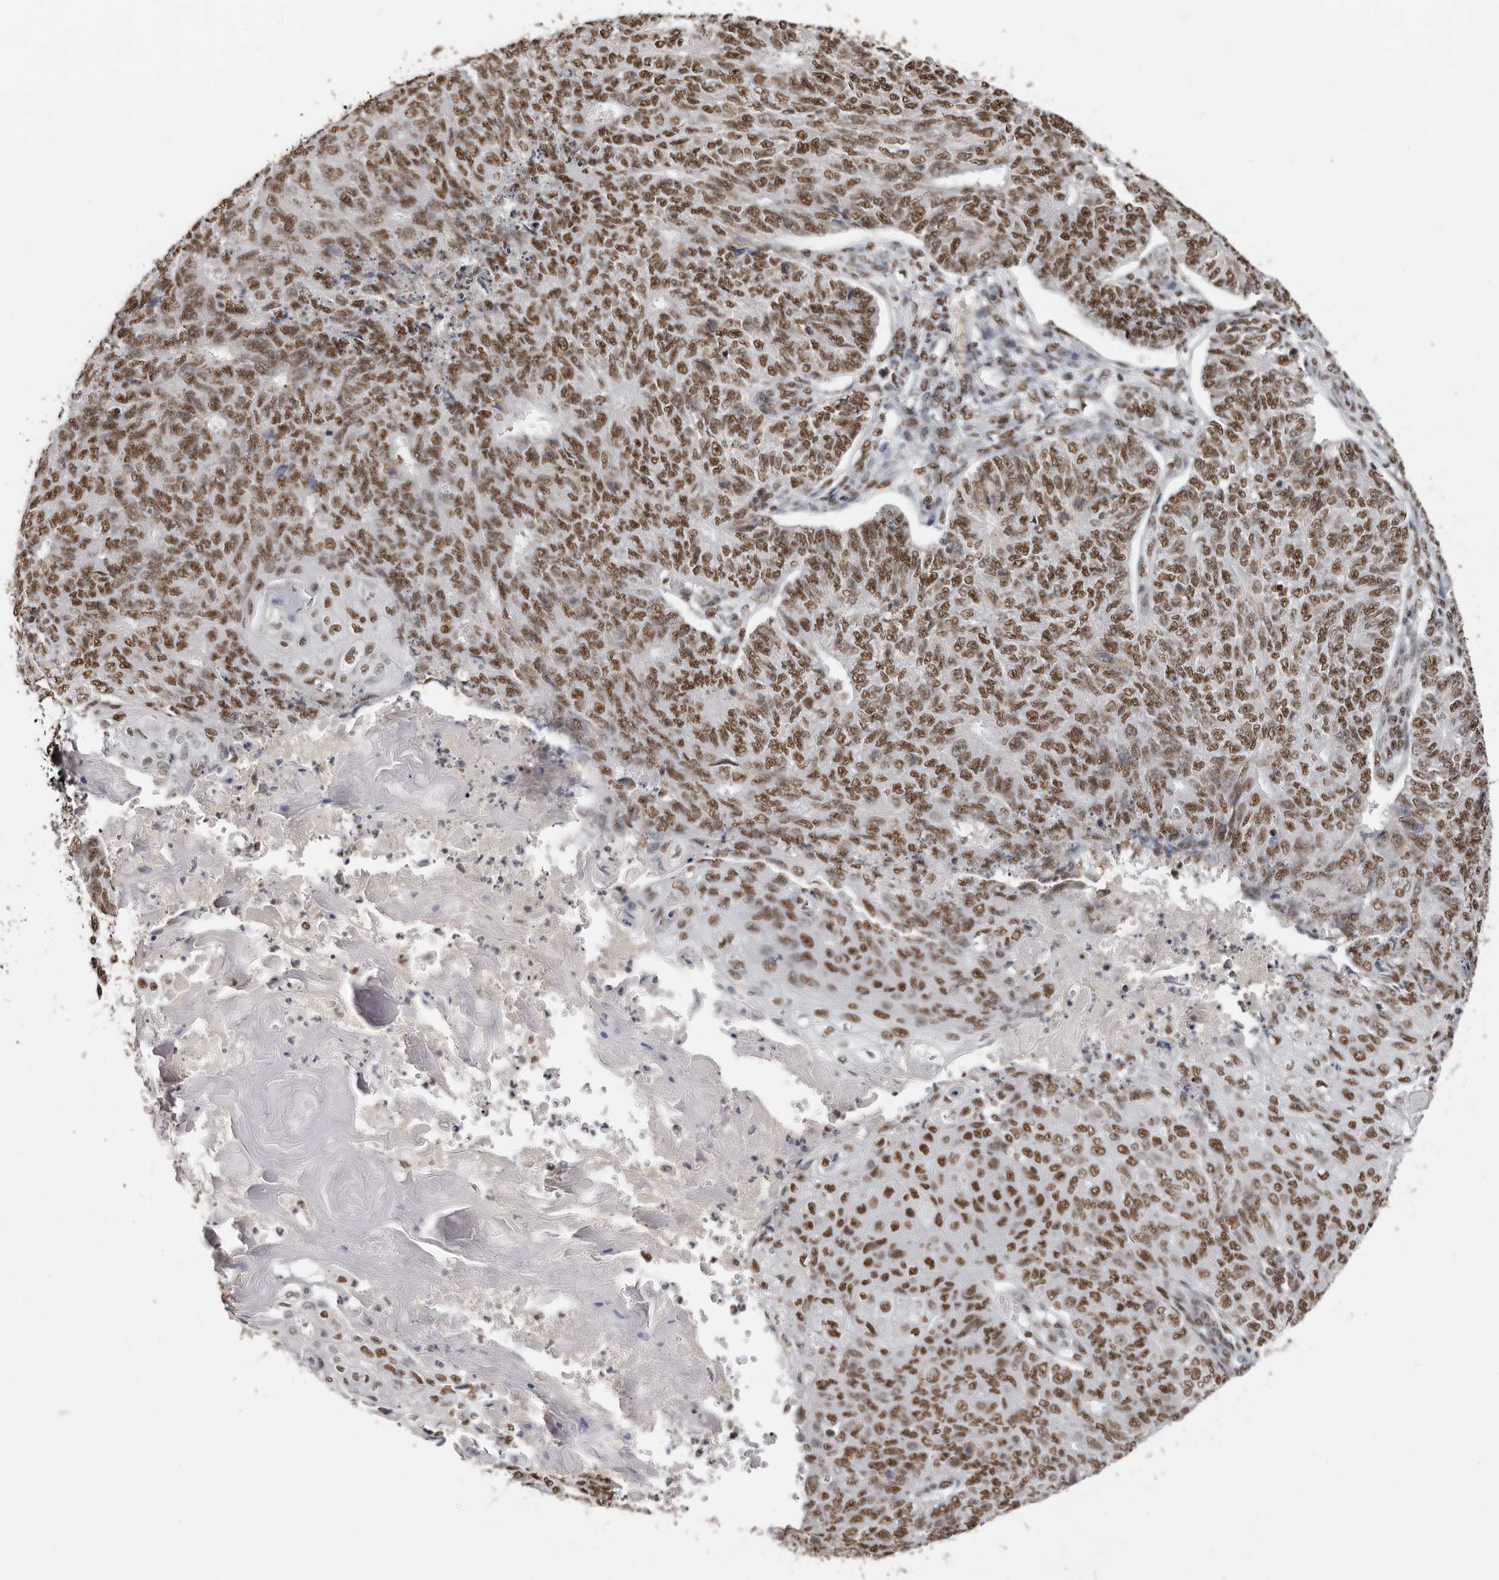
{"staining": {"intensity": "moderate", "quantity": ">75%", "location": "nuclear"}, "tissue": "endometrial cancer", "cell_type": "Tumor cells", "image_type": "cancer", "snomed": [{"axis": "morphology", "description": "Adenocarcinoma, NOS"}, {"axis": "topography", "description": "Endometrium"}], "caption": "Protein expression analysis of adenocarcinoma (endometrial) exhibits moderate nuclear expression in approximately >75% of tumor cells. (Stains: DAB (3,3'-diaminobenzidine) in brown, nuclei in blue, Microscopy: brightfield microscopy at high magnification).", "gene": "SCAF4", "patient": {"sex": "female", "age": 32}}